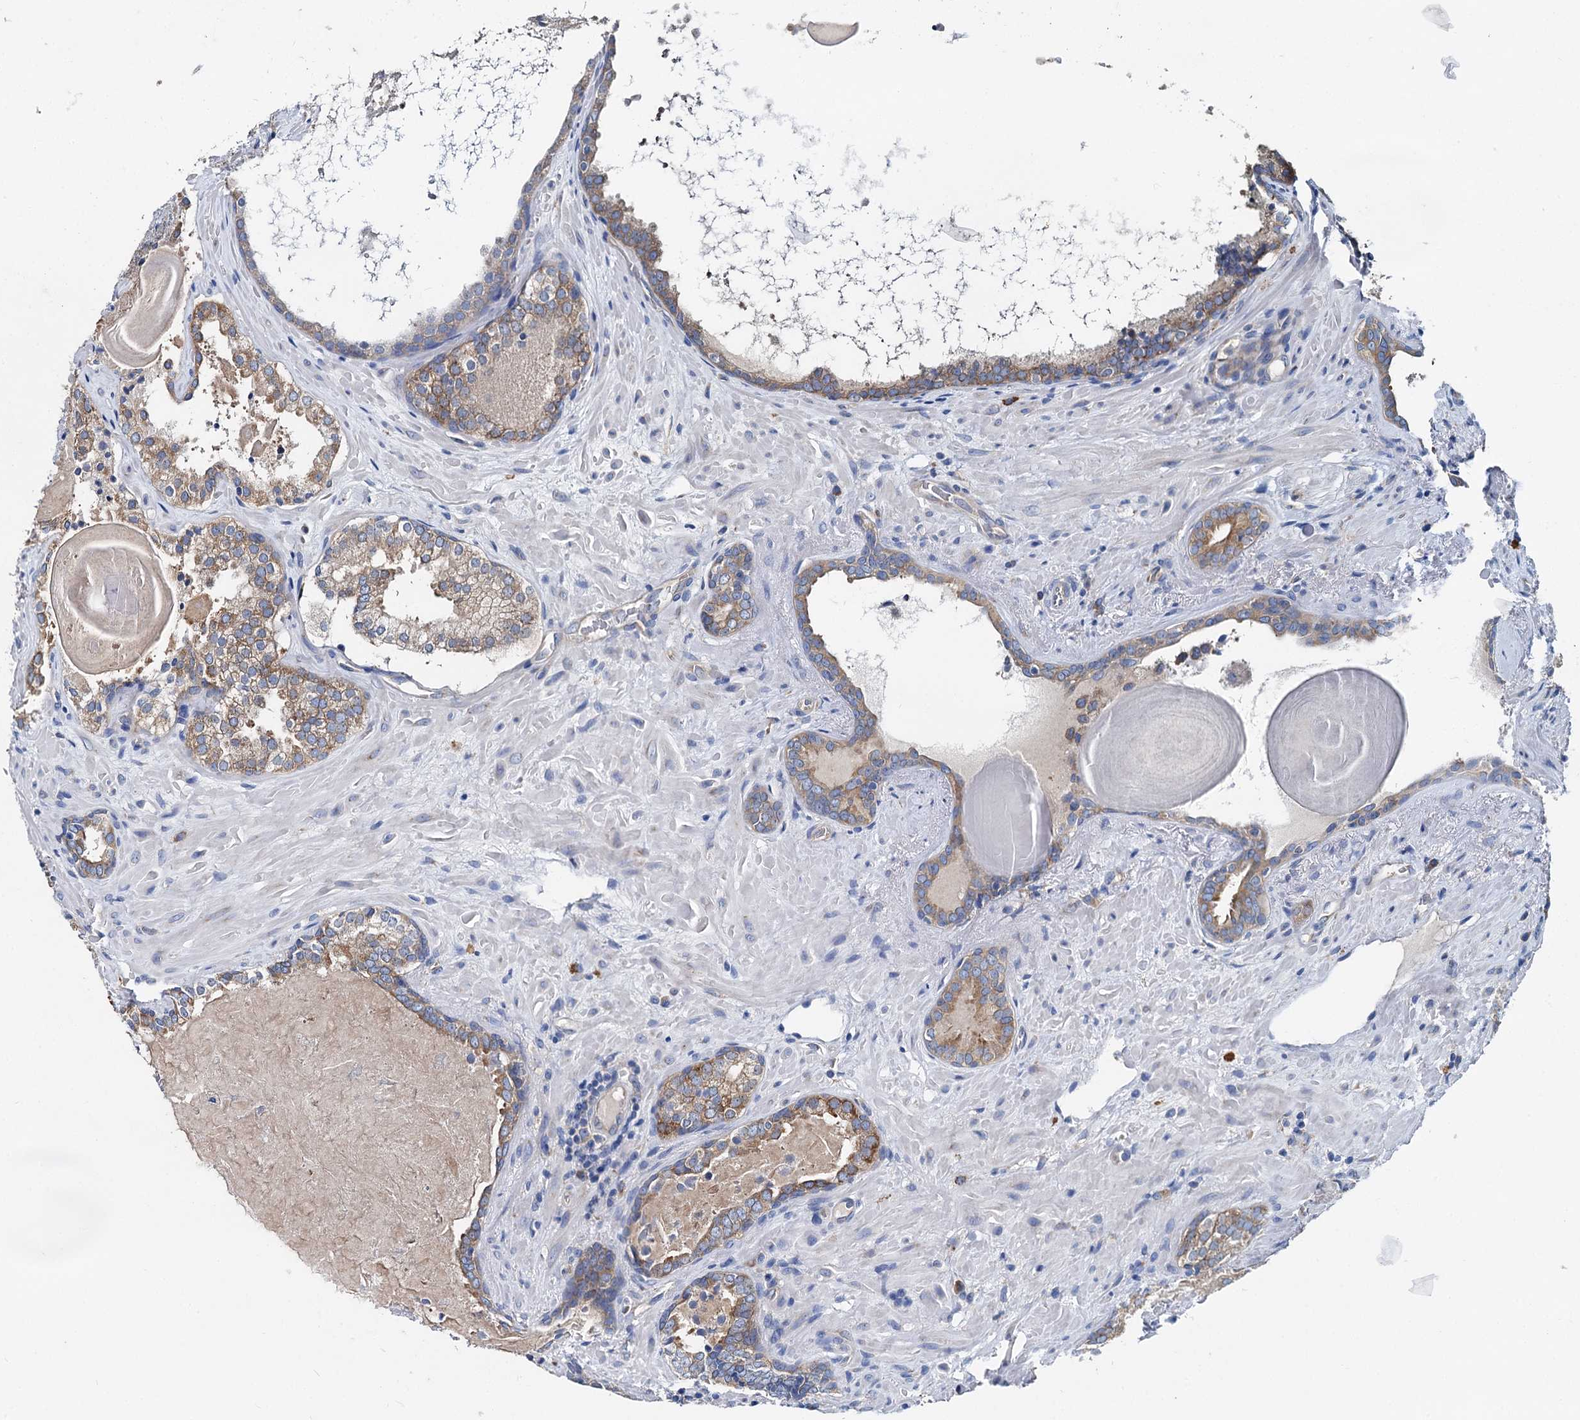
{"staining": {"intensity": "moderate", "quantity": ">75%", "location": "cytoplasmic/membranous"}, "tissue": "prostate cancer", "cell_type": "Tumor cells", "image_type": "cancer", "snomed": [{"axis": "morphology", "description": "Adenocarcinoma, High grade"}, {"axis": "topography", "description": "Prostate"}], "caption": "About >75% of tumor cells in prostate cancer demonstrate moderate cytoplasmic/membranous protein expression as visualized by brown immunohistochemical staining.", "gene": "QARS1", "patient": {"sex": "male", "age": 66}}